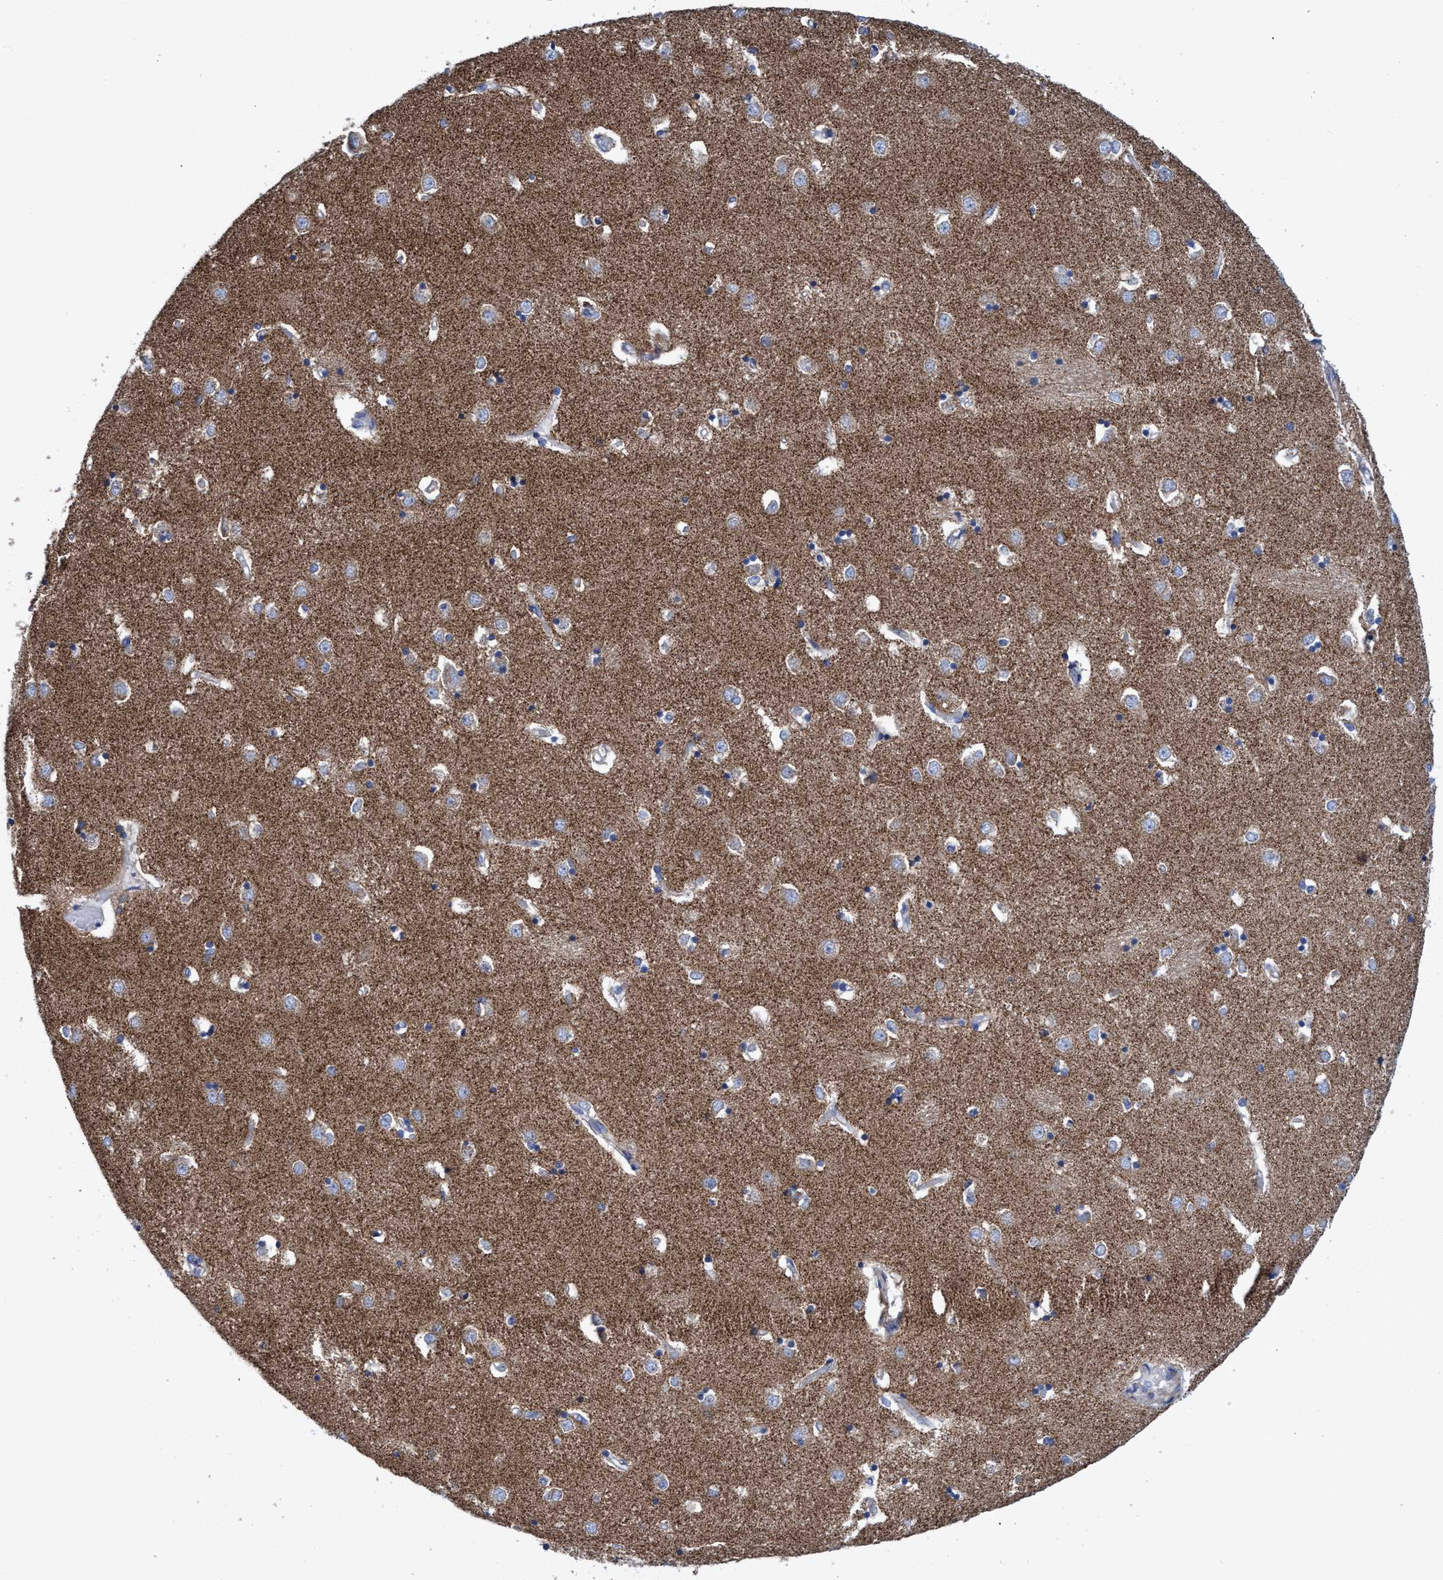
{"staining": {"intensity": "moderate", "quantity": "25%-75%", "location": "cytoplasmic/membranous"}, "tissue": "caudate", "cell_type": "Glial cells", "image_type": "normal", "snomed": [{"axis": "morphology", "description": "Normal tissue, NOS"}, {"axis": "topography", "description": "Lateral ventricle wall"}], "caption": "DAB (3,3'-diaminobenzidine) immunohistochemical staining of unremarkable caudate exhibits moderate cytoplasmic/membranous protein positivity in approximately 25%-75% of glial cells. The protein of interest is shown in brown color, while the nuclei are stained blue.", "gene": "ZNF750", "patient": {"sex": "male", "age": 45}}